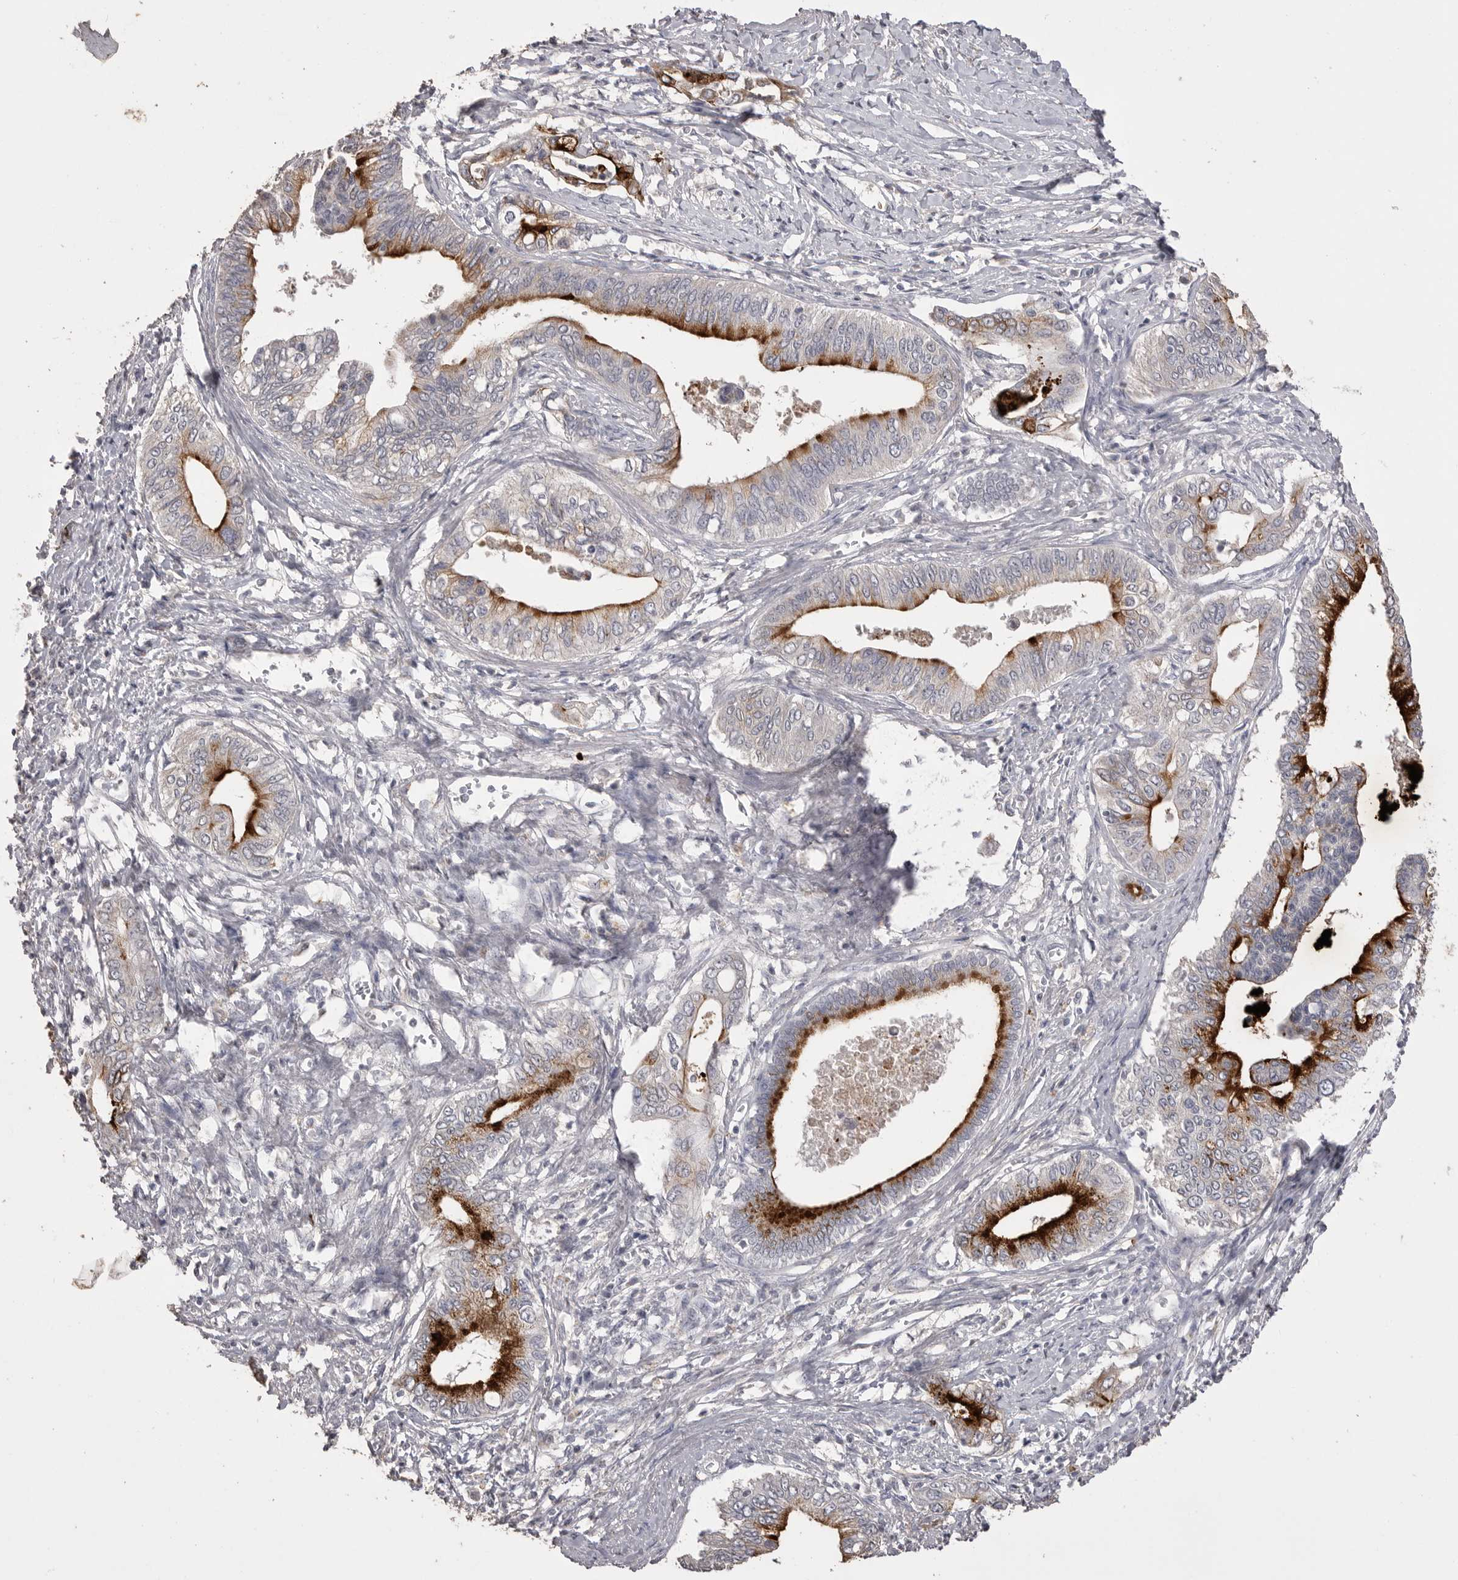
{"staining": {"intensity": "moderate", "quantity": ">75%", "location": "cytoplasmic/membranous"}, "tissue": "pancreatic cancer", "cell_type": "Tumor cells", "image_type": "cancer", "snomed": [{"axis": "morphology", "description": "Normal tissue, NOS"}, {"axis": "morphology", "description": "Adenocarcinoma, NOS"}, {"axis": "topography", "description": "Pancreas"}, {"axis": "topography", "description": "Peripheral nerve tissue"}], "caption": "A brown stain labels moderate cytoplasmic/membranous positivity of a protein in pancreatic adenocarcinoma tumor cells.", "gene": "MMP7", "patient": {"sex": "male", "age": 59}}